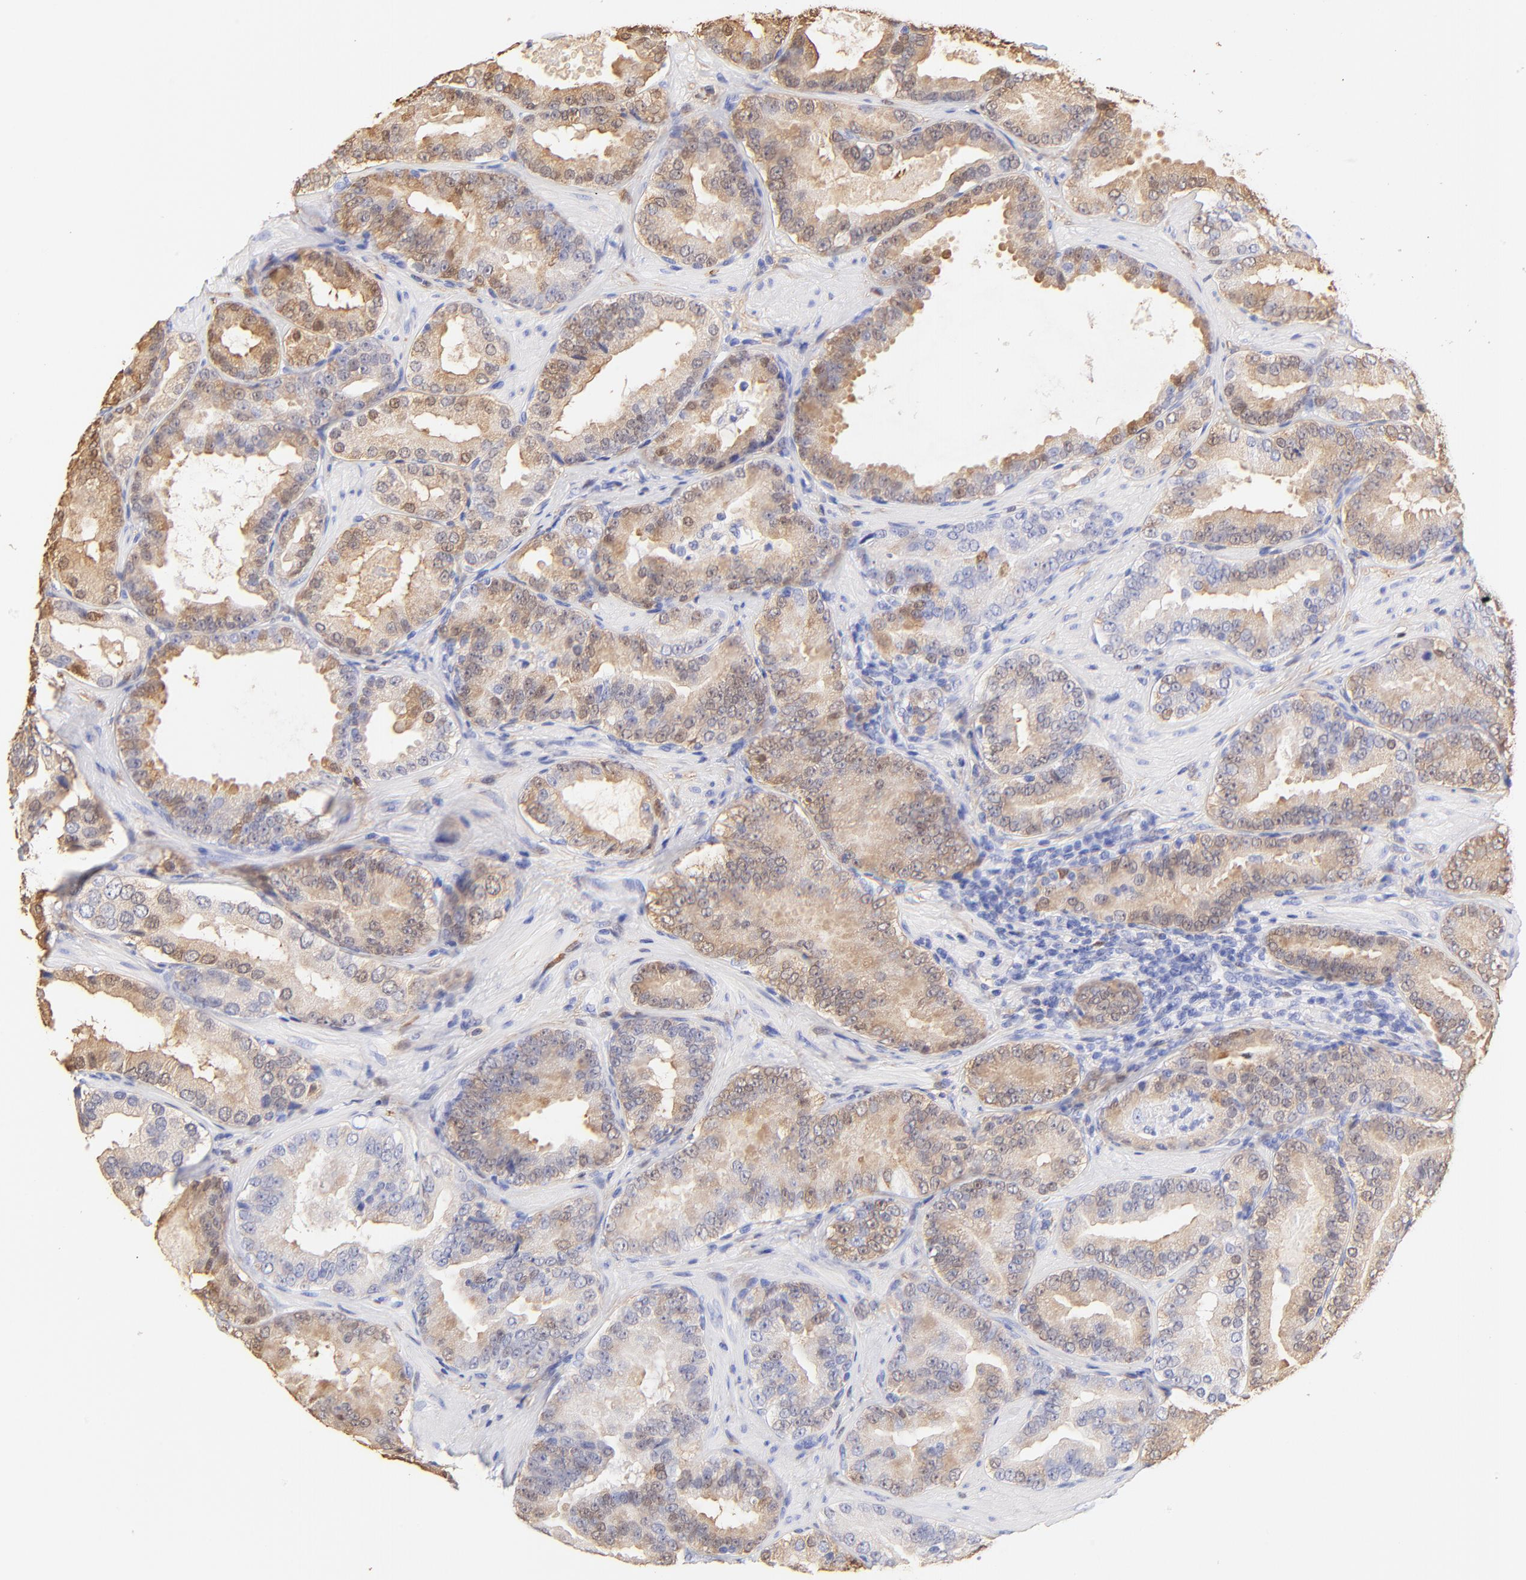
{"staining": {"intensity": "weak", "quantity": ">75%", "location": "cytoplasmic/membranous"}, "tissue": "prostate cancer", "cell_type": "Tumor cells", "image_type": "cancer", "snomed": [{"axis": "morphology", "description": "Adenocarcinoma, Low grade"}, {"axis": "topography", "description": "Prostate"}], "caption": "Protein expression analysis of human adenocarcinoma (low-grade) (prostate) reveals weak cytoplasmic/membranous staining in approximately >75% of tumor cells. The staining was performed using DAB (3,3'-diaminobenzidine) to visualize the protein expression in brown, while the nuclei were stained in blue with hematoxylin (Magnification: 20x).", "gene": "ALDH1A1", "patient": {"sex": "male", "age": 59}}